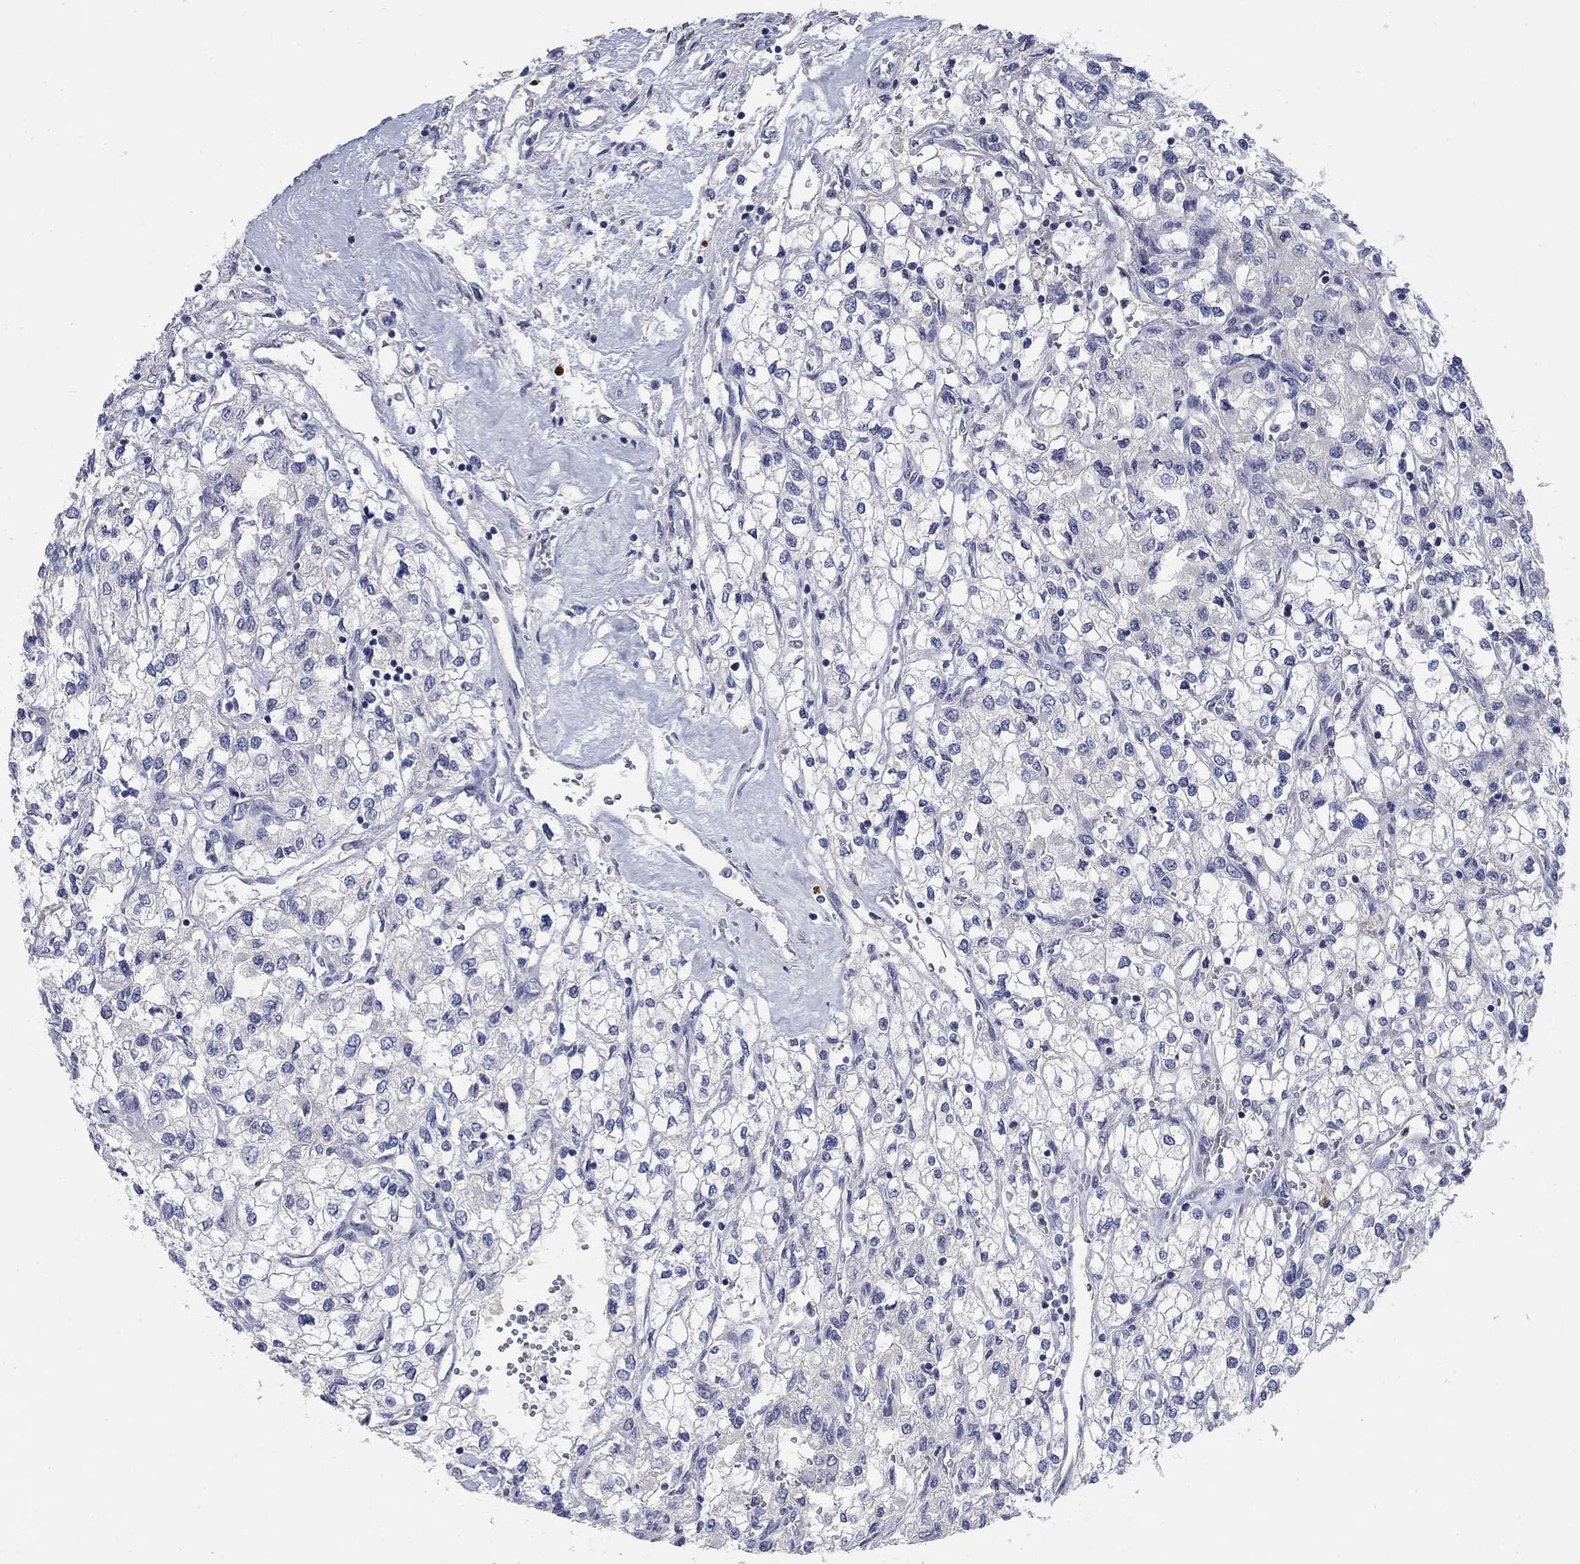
{"staining": {"intensity": "negative", "quantity": "none", "location": "none"}, "tissue": "renal cancer", "cell_type": "Tumor cells", "image_type": "cancer", "snomed": [{"axis": "morphology", "description": "Adenocarcinoma, NOS"}, {"axis": "topography", "description": "Kidney"}], "caption": "DAB immunohistochemical staining of renal cancer demonstrates no significant positivity in tumor cells.", "gene": "TMEM249", "patient": {"sex": "male", "age": 80}}